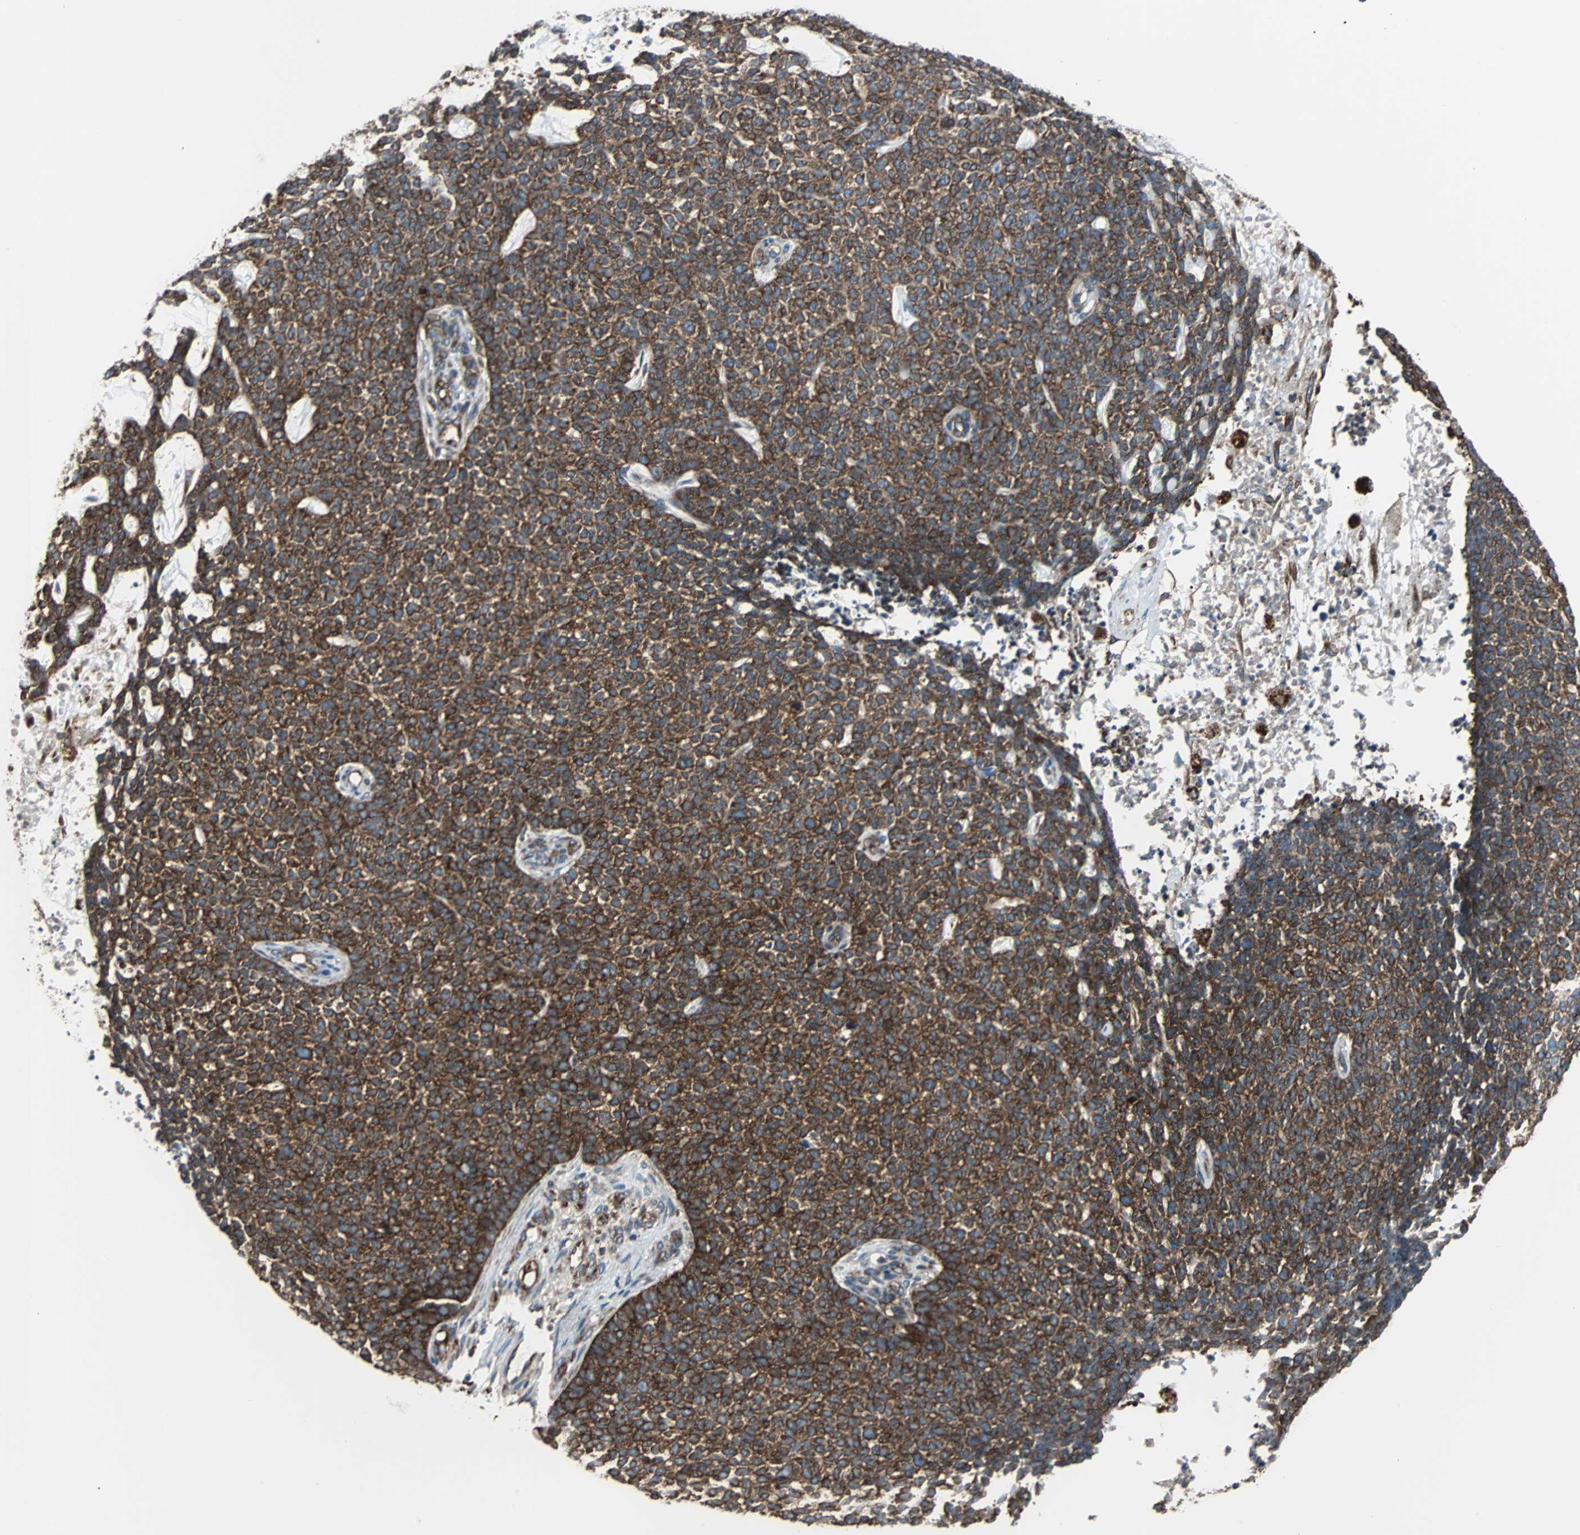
{"staining": {"intensity": "strong", "quantity": ">75%", "location": "cytoplasmic/membranous"}, "tissue": "skin cancer", "cell_type": "Tumor cells", "image_type": "cancer", "snomed": [{"axis": "morphology", "description": "Basal cell carcinoma"}, {"axis": "topography", "description": "Skin"}], "caption": "Human skin cancer (basal cell carcinoma) stained for a protein (brown) demonstrates strong cytoplasmic/membranous positive positivity in about >75% of tumor cells.", "gene": "RELA", "patient": {"sex": "female", "age": 84}}